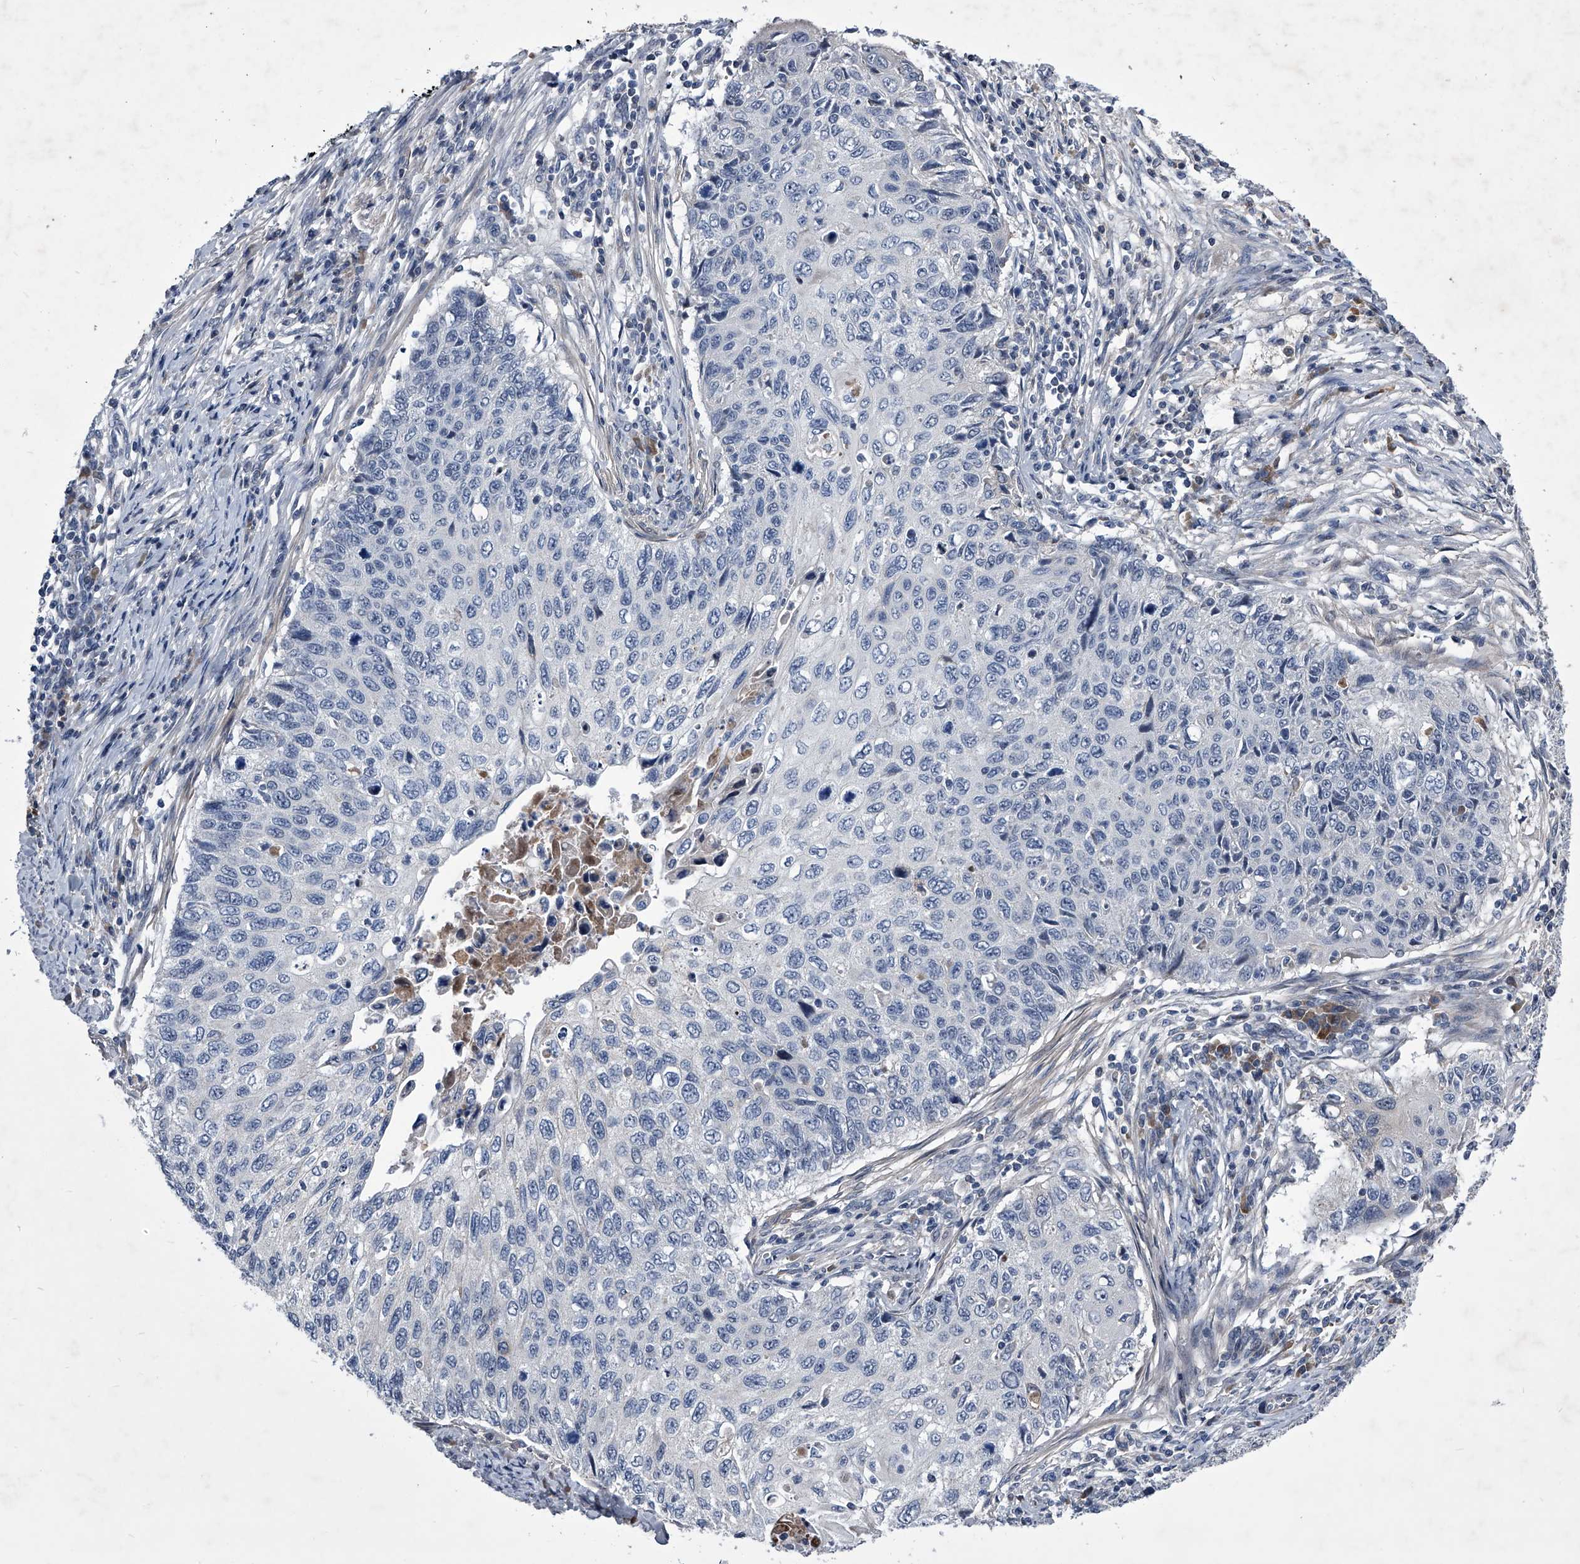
{"staining": {"intensity": "negative", "quantity": "none", "location": "none"}, "tissue": "cervical cancer", "cell_type": "Tumor cells", "image_type": "cancer", "snomed": [{"axis": "morphology", "description": "Squamous cell carcinoma, NOS"}, {"axis": "topography", "description": "Cervix"}], "caption": "Cervical cancer was stained to show a protein in brown. There is no significant positivity in tumor cells. (Immunohistochemistry, brightfield microscopy, high magnification).", "gene": "ZNF76", "patient": {"sex": "female", "age": 70}}